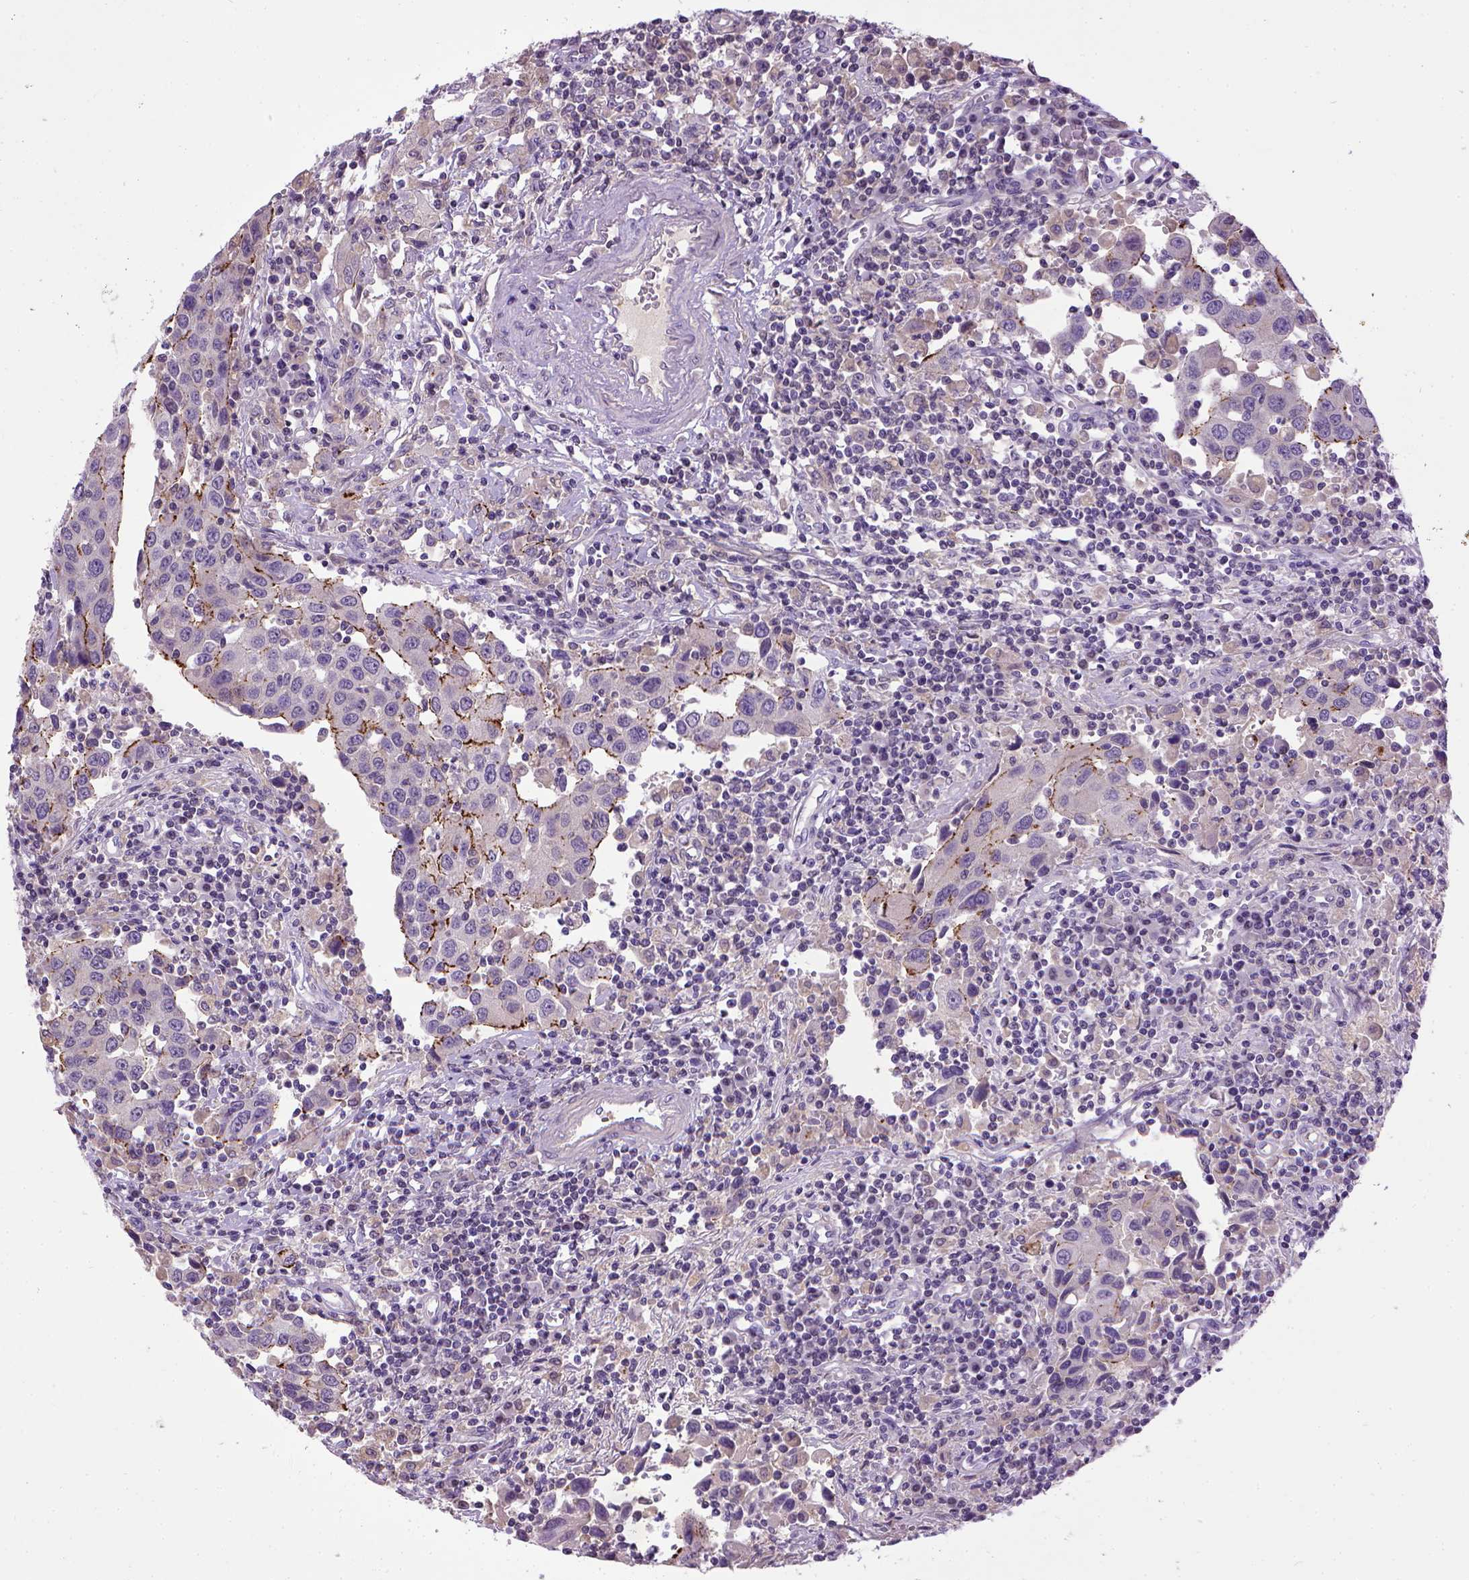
{"staining": {"intensity": "strong", "quantity": "25%-75%", "location": "cytoplasmic/membranous"}, "tissue": "urothelial cancer", "cell_type": "Tumor cells", "image_type": "cancer", "snomed": [{"axis": "morphology", "description": "Urothelial carcinoma, High grade"}, {"axis": "topography", "description": "Urinary bladder"}], "caption": "Immunohistochemical staining of urothelial cancer exhibits high levels of strong cytoplasmic/membranous positivity in approximately 25%-75% of tumor cells.", "gene": "CDH1", "patient": {"sex": "female", "age": 85}}